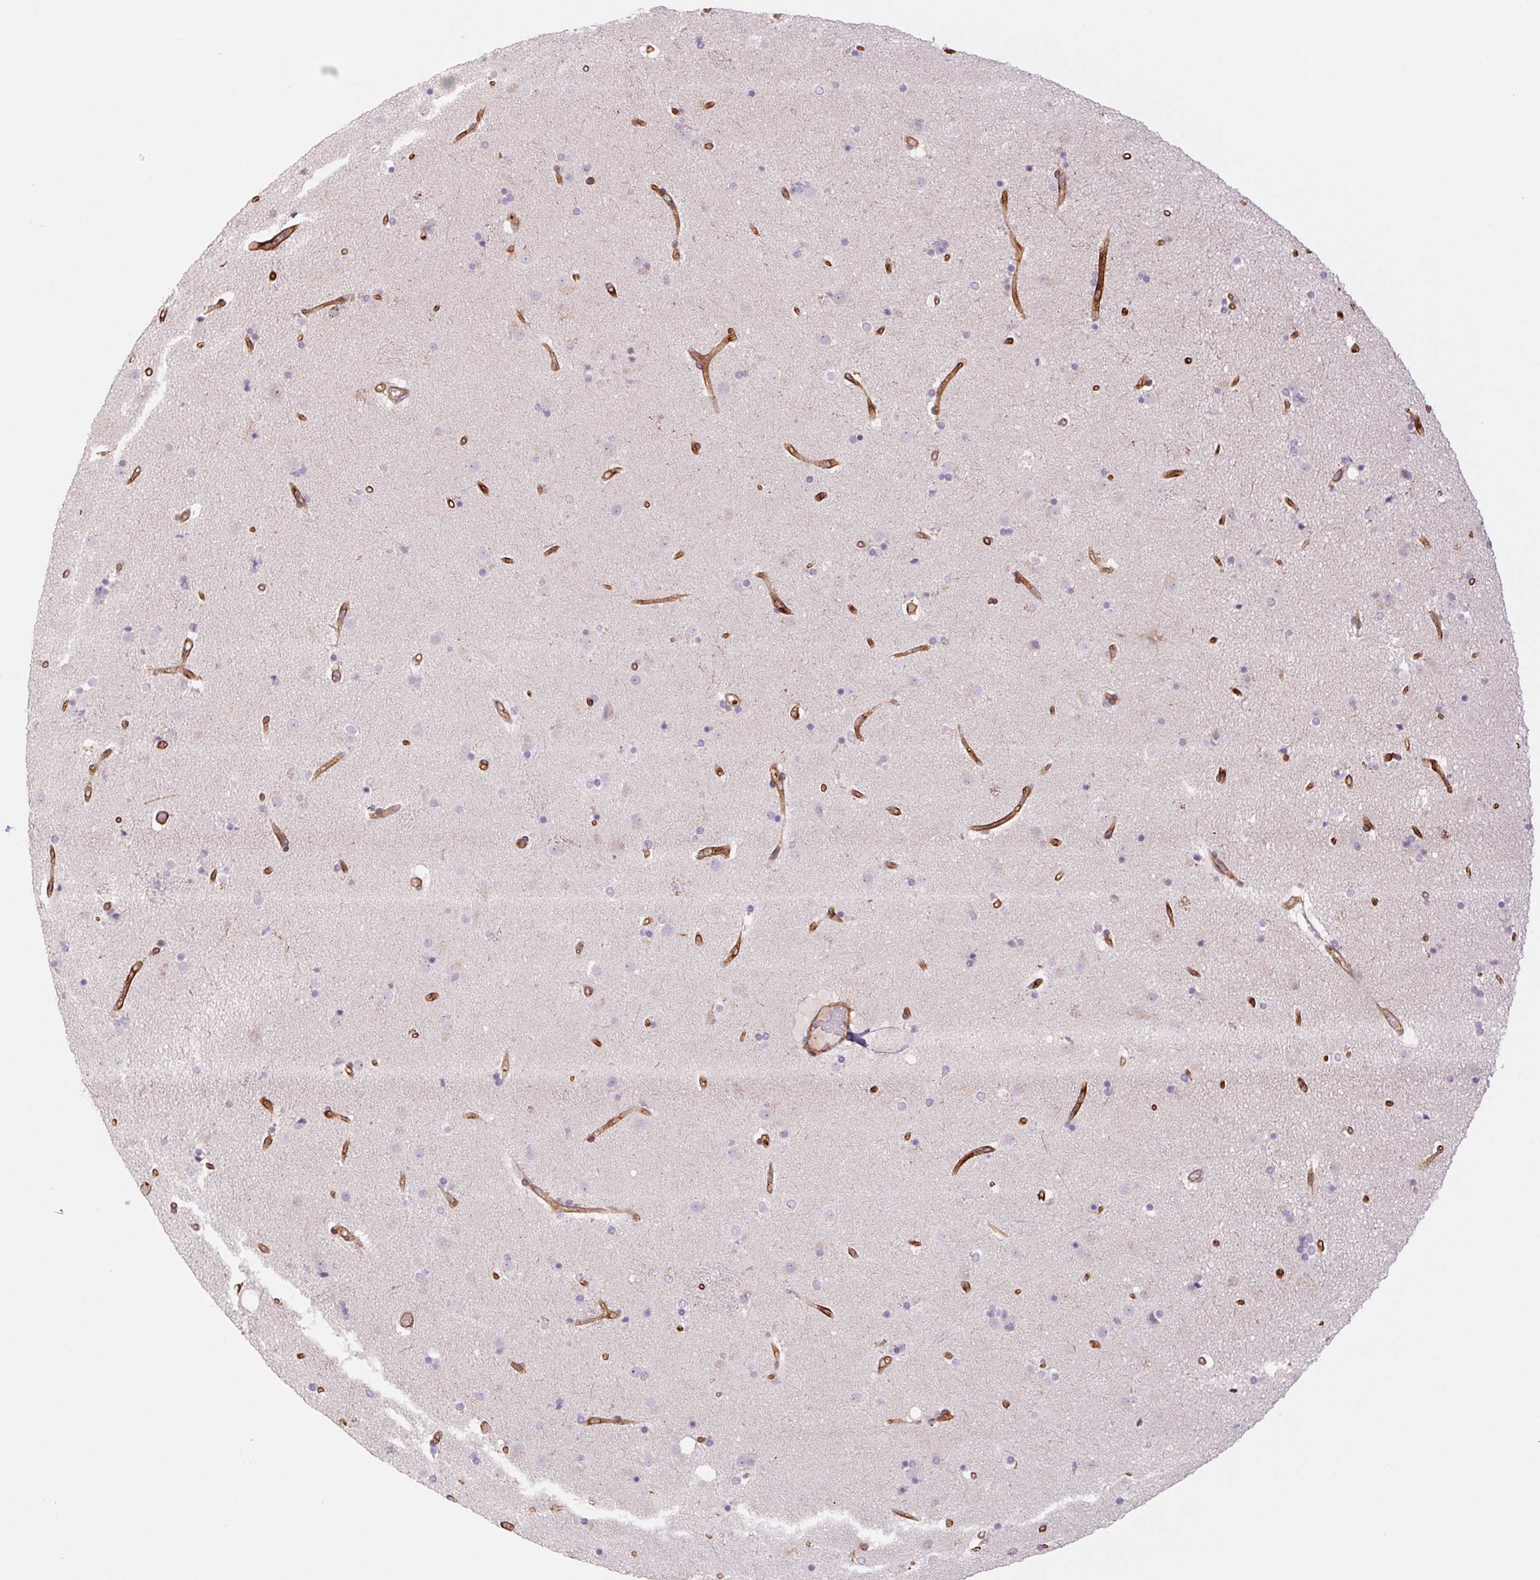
{"staining": {"intensity": "negative", "quantity": "none", "location": "none"}, "tissue": "caudate", "cell_type": "Glial cells", "image_type": "normal", "snomed": [{"axis": "morphology", "description": "Normal tissue, NOS"}, {"axis": "topography", "description": "Lateral ventricle wall"}], "caption": "An immunohistochemistry micrograph of benign caudate is shown. There is no staining in glial cells of caudate. The staining is performed using DAB brown chromogen with nuclei counter-stained in using hematoxylin.", "gene": "MS4A13", "patient": {"sex": "female", "age": 71}}